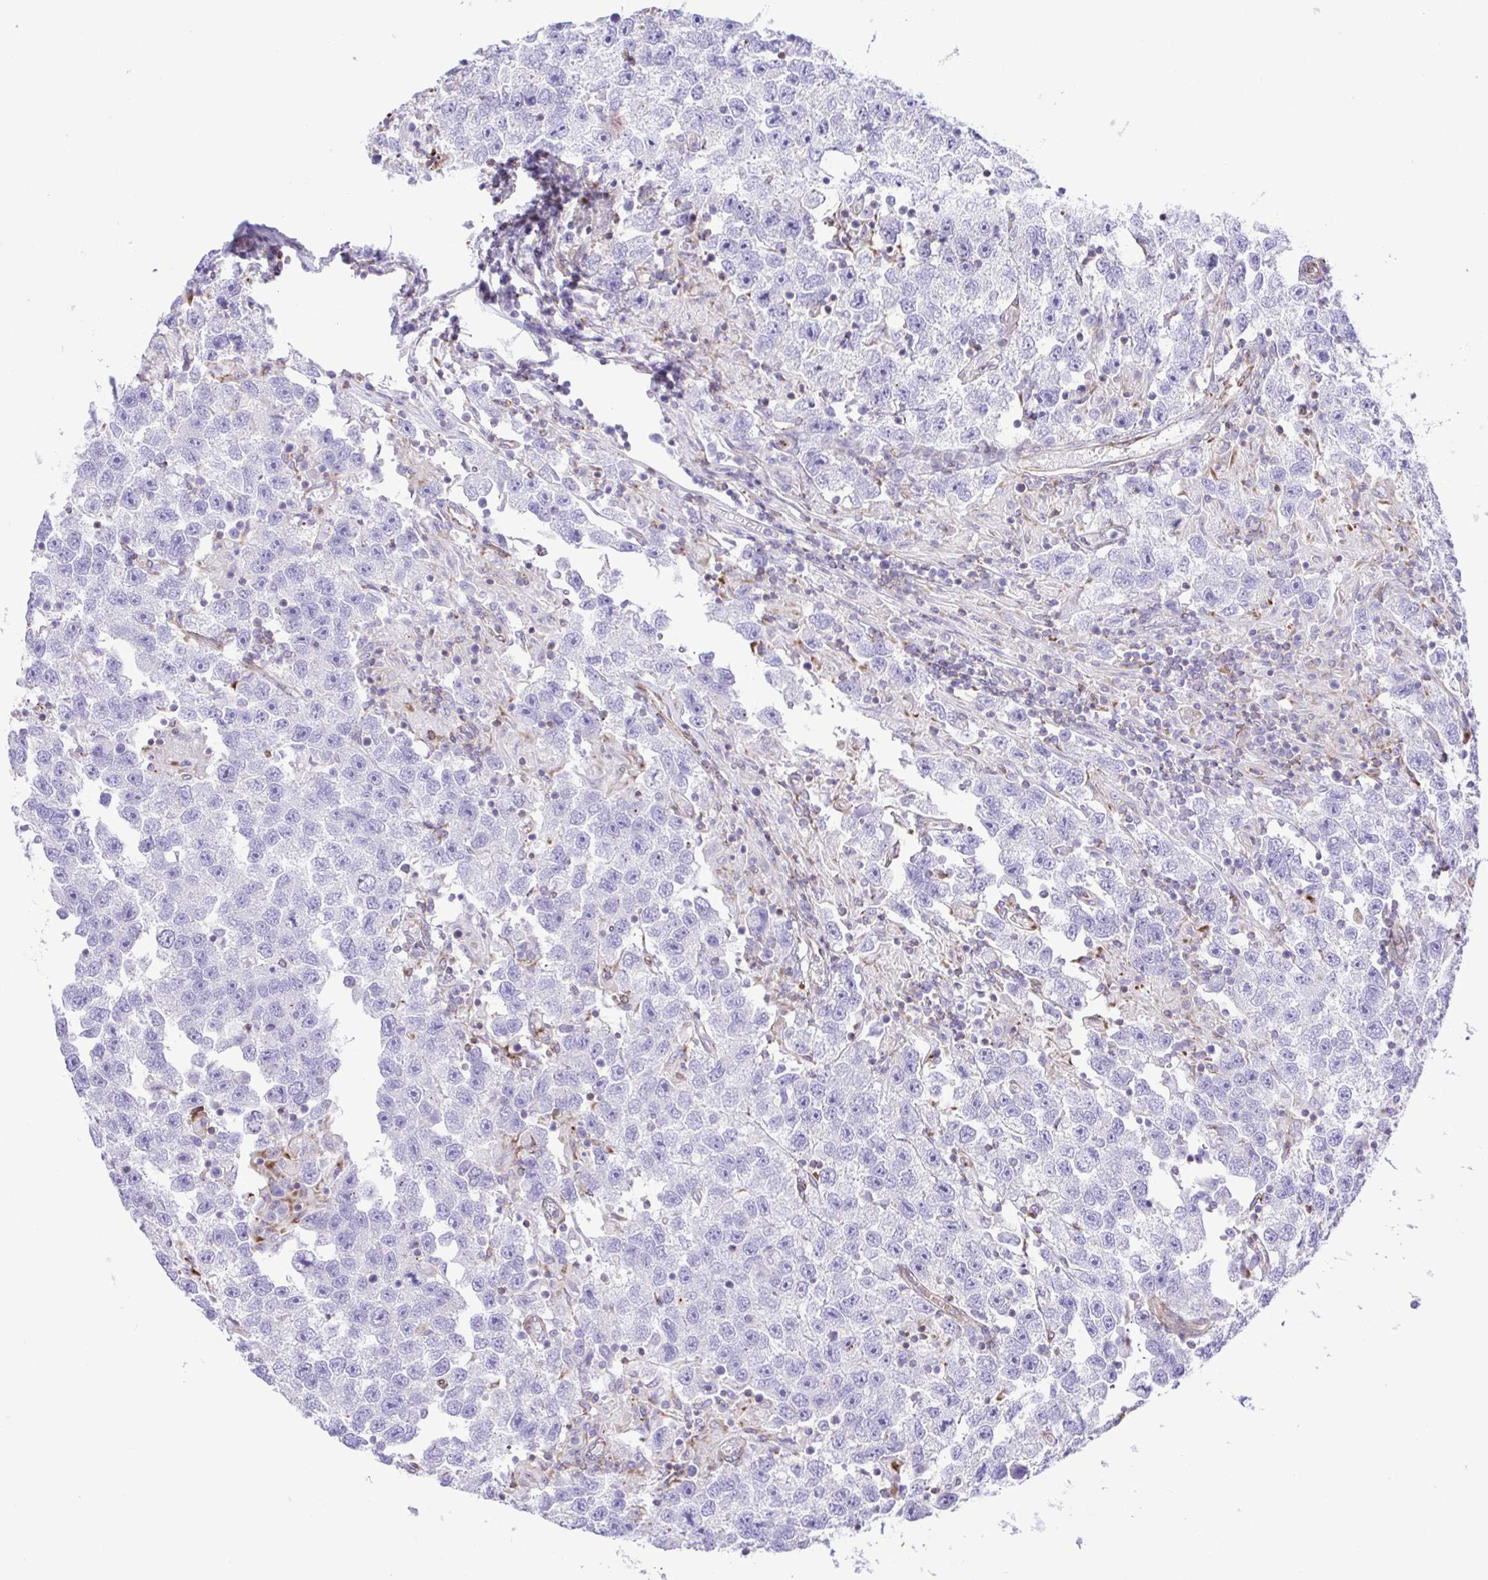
{"staining": {"intensity": "negative", "quantity": "none", "location": "none"}, "tissue": "testis cancer", "cell_type": "Tumor cells", "image_type": "cancer", "snomed": [{"axis": "morphology", "description": "Seminoma, NOS"}, {"axis": "topography", "description": "Testis"}], "caption": "Image shows no protein expression in tumor cells of testis cancer tissue.", "gene": "FLT1", "patient": {"sex": "male", "age": 26}}